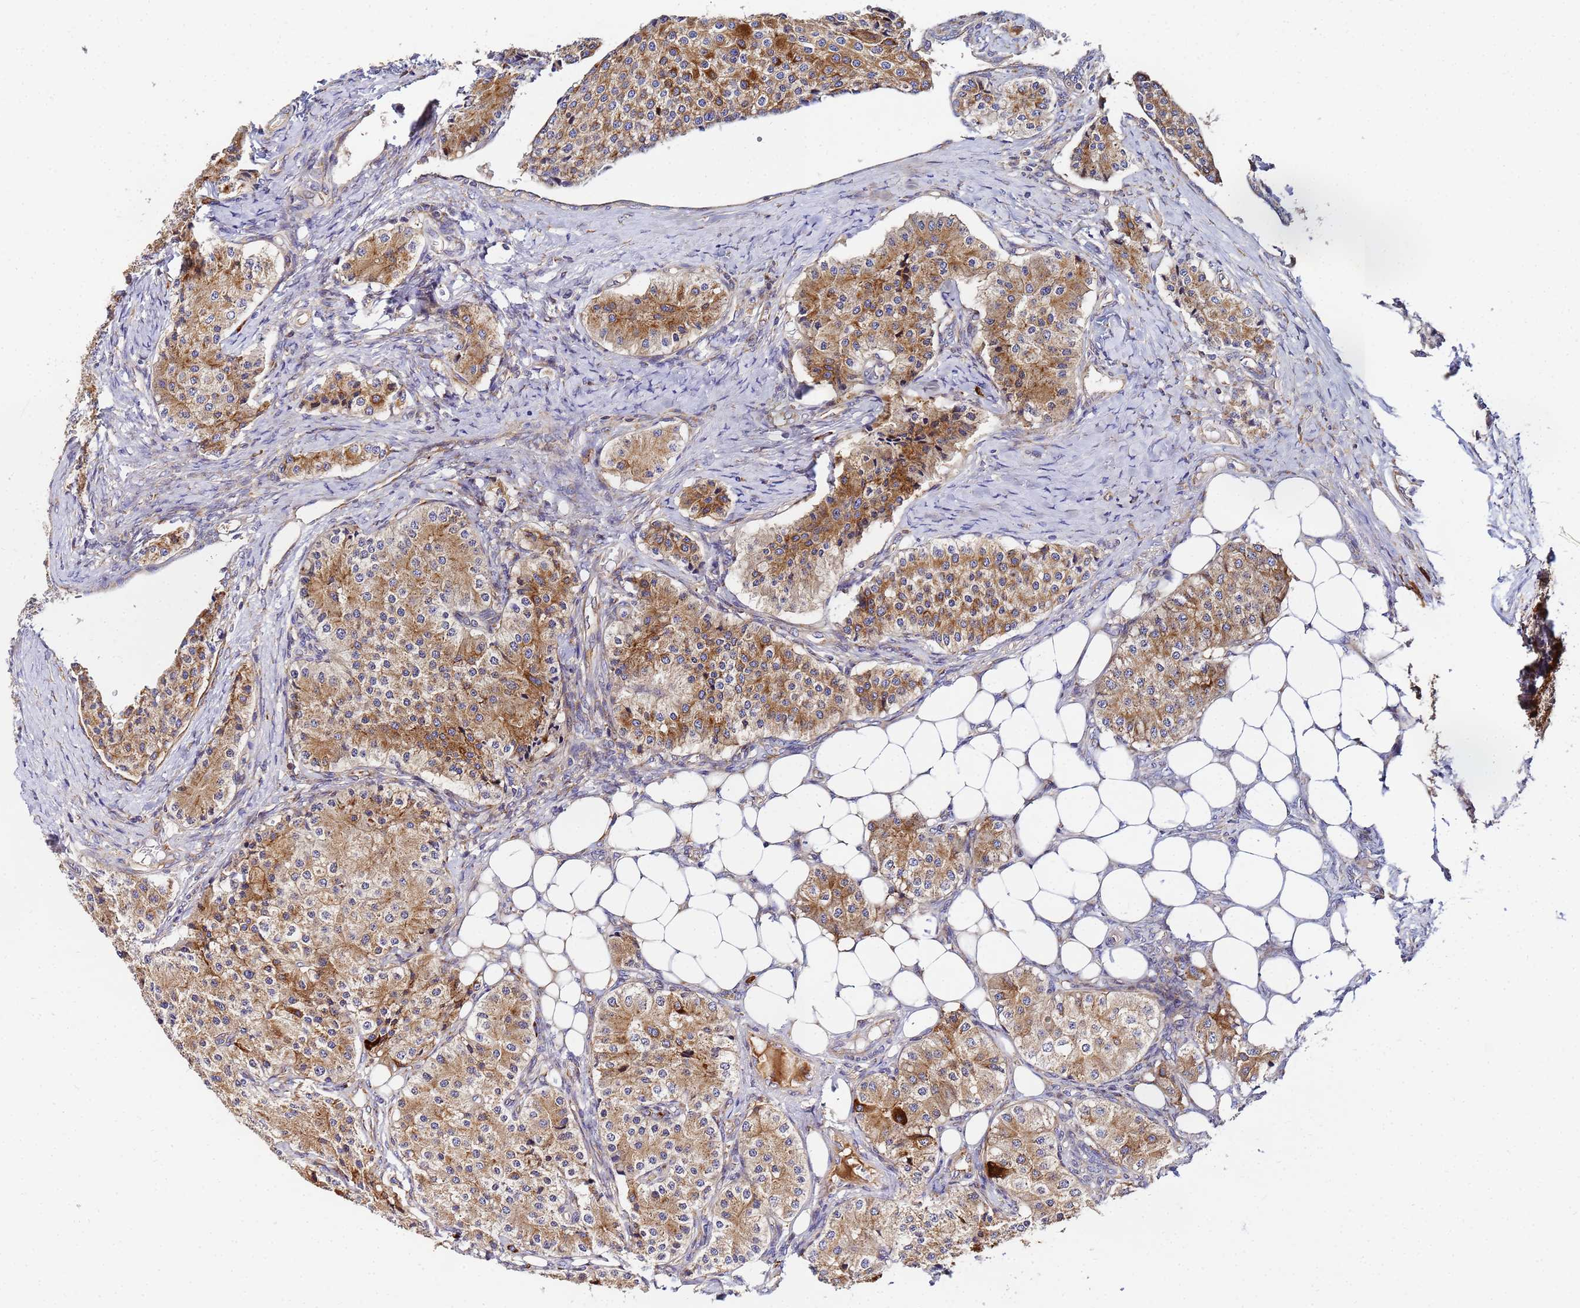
{"staining": {"intensity": "moderate", "quantity": ">75%", "location": "cytoplasmic/membranous"}, "tissue": "carcinoid", "cell_type": "Tumor cells", "image_type": "cancer", "snomed": [{"axis": "morphology", "description": "Carcinoid, malignant, NOS"}, {"axis": "topography", "description": "Colon"}], "caption": "A brown stain labels moderate cytoplasmic/membranous positivity of a protein in human carcinoid (malignant) tumor cells.", "gene": "POM121", "patient": {"sex": "female", "age": 52}}